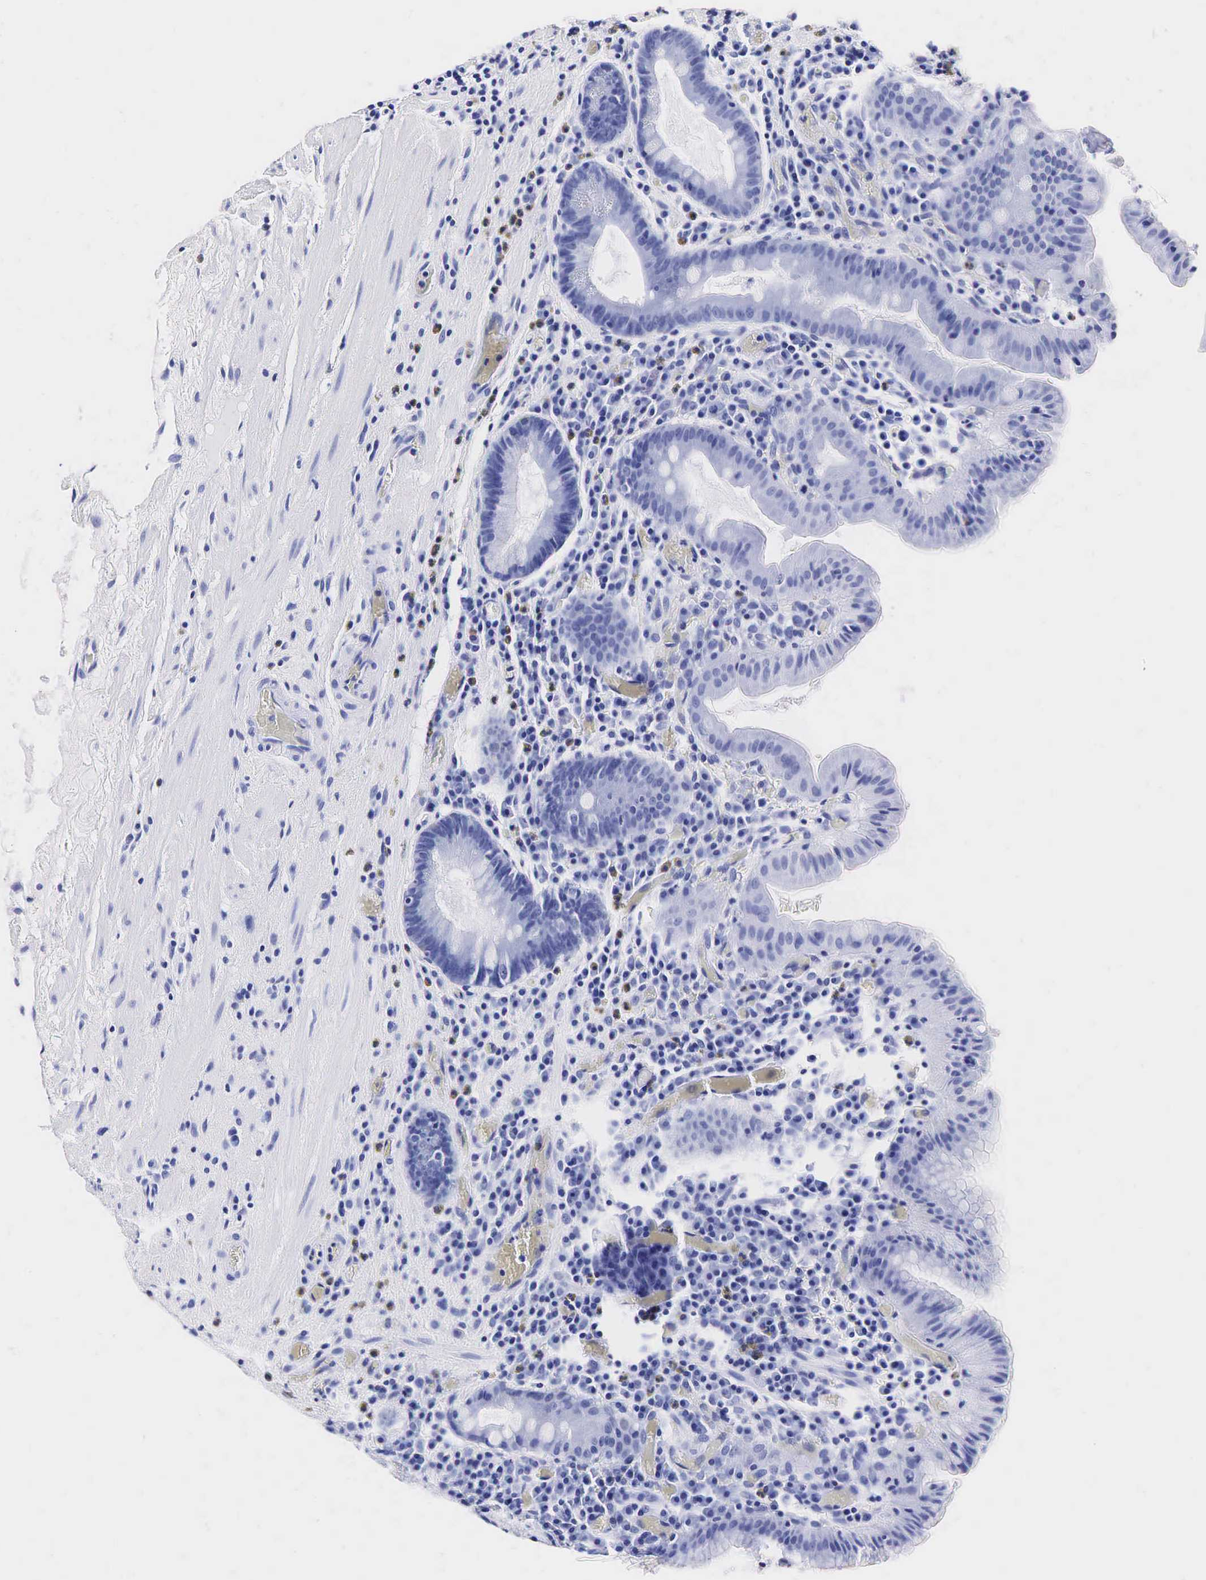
{"staining": {"intensity": "negative", "quantity": "none", "location": "none"}, "tissue": "stomach", "cell_type": "Glandular cells", "image_type": "normal", "snomed": [{"axis": "morphology", "description": "Normal tissue, NOS"}, {"axis": "topography", "description": "Stomach, lower"}, {"axis": "topography", "description": "Duodenum"}], "caption": "Image shows no protein expression in glandular cells of unremarkable stomach.", "gene": "KLK3", "patient": {"sex": "male", "age": 84}}